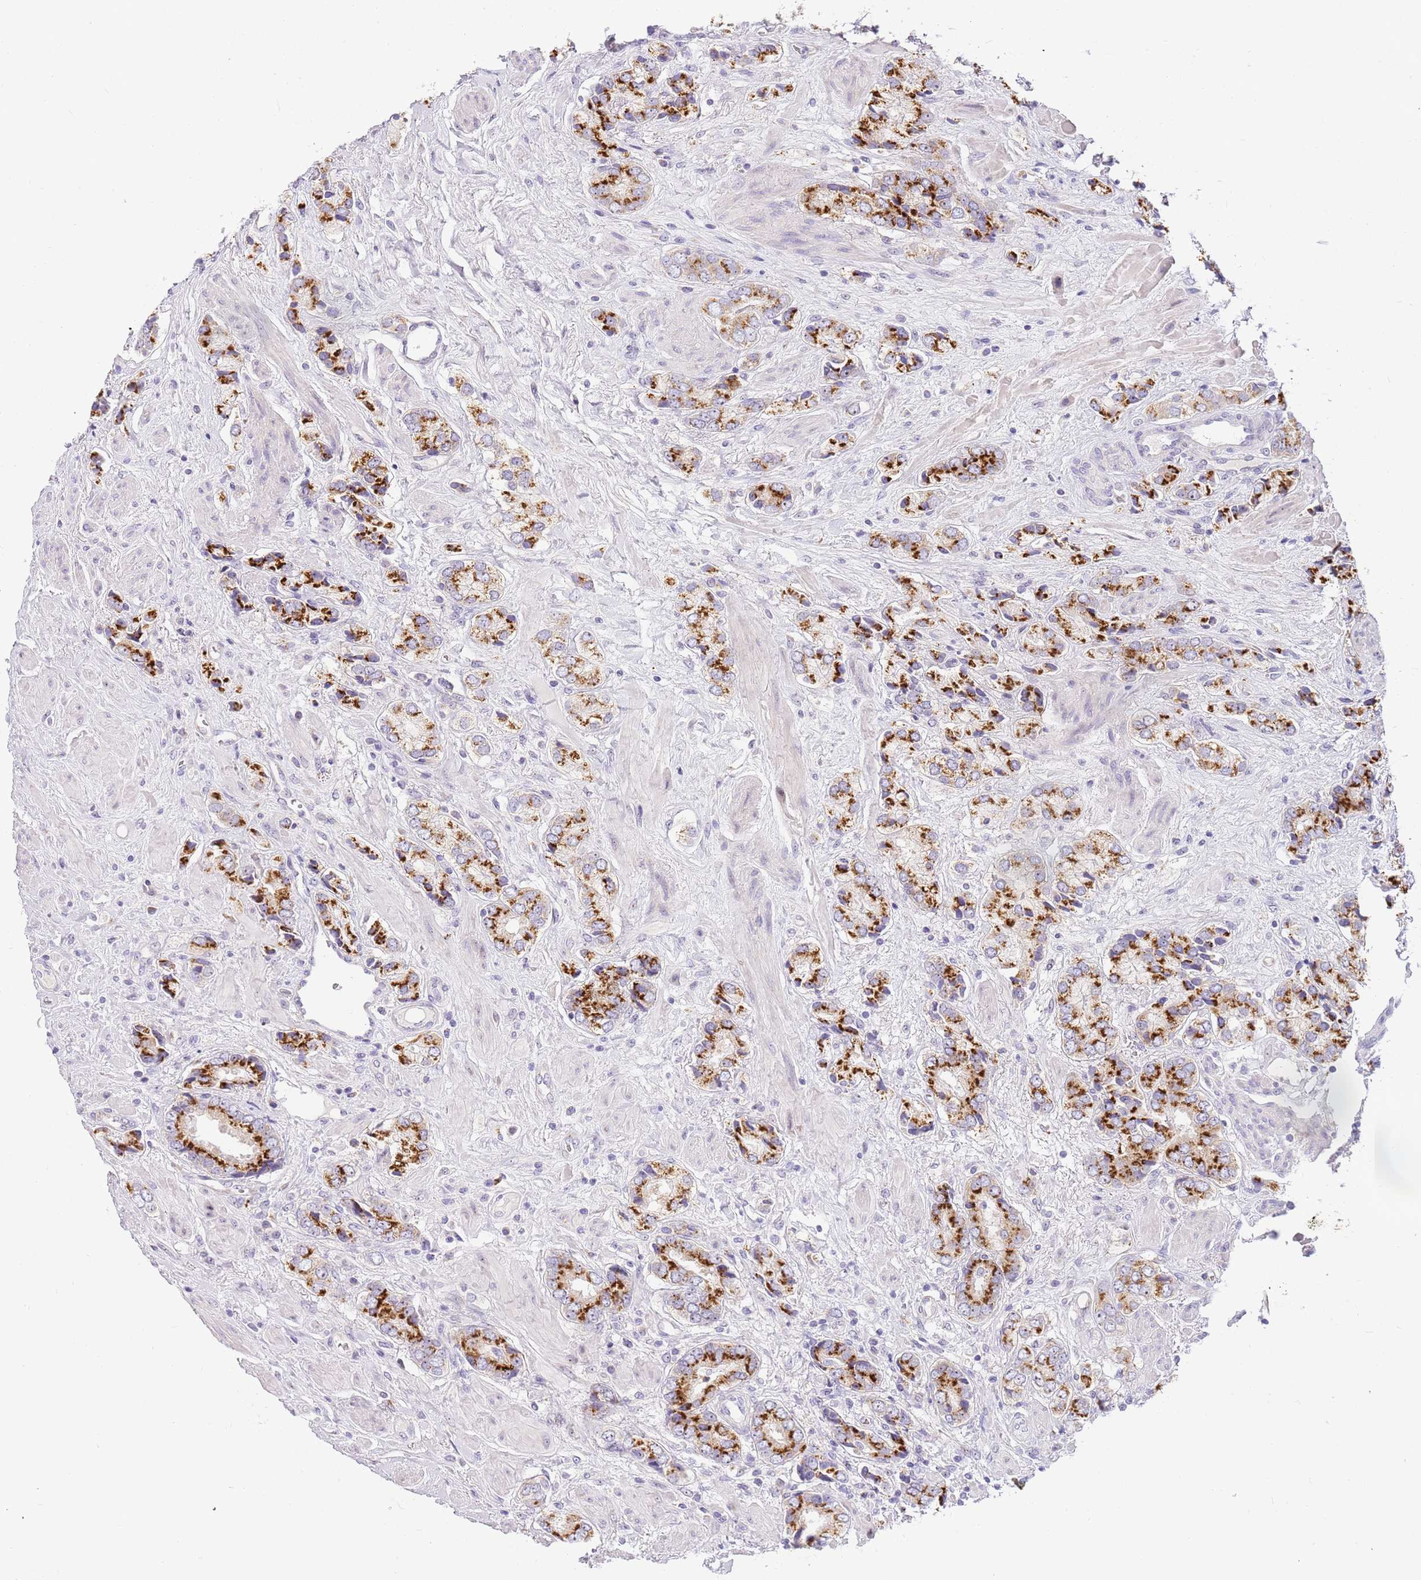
{"staining": {"intensity": "strong", "quantity": ">75%", "location": "cytoplasmic/membranous"}, "tissue": "prostate cancer", "cell_type": "Tumor cells", "image_type": "cancer", "snomed": [{"axis": "morphology", "description": "Adenocarcinoma, High grade"}, {"axis": "topography", "description": "Prostate and seminal vesicle, NOS"}], "caption": "An IHC micrograph of neoplastic tissue is shown. Protein staining in brown labels strong cytoplasmic/membranous positivity in adenocarcinoma (high-grade) (prostate) within tumor cells.", "gene": "DNAJA3", "patient": {"sex": "male", "age": 64}}